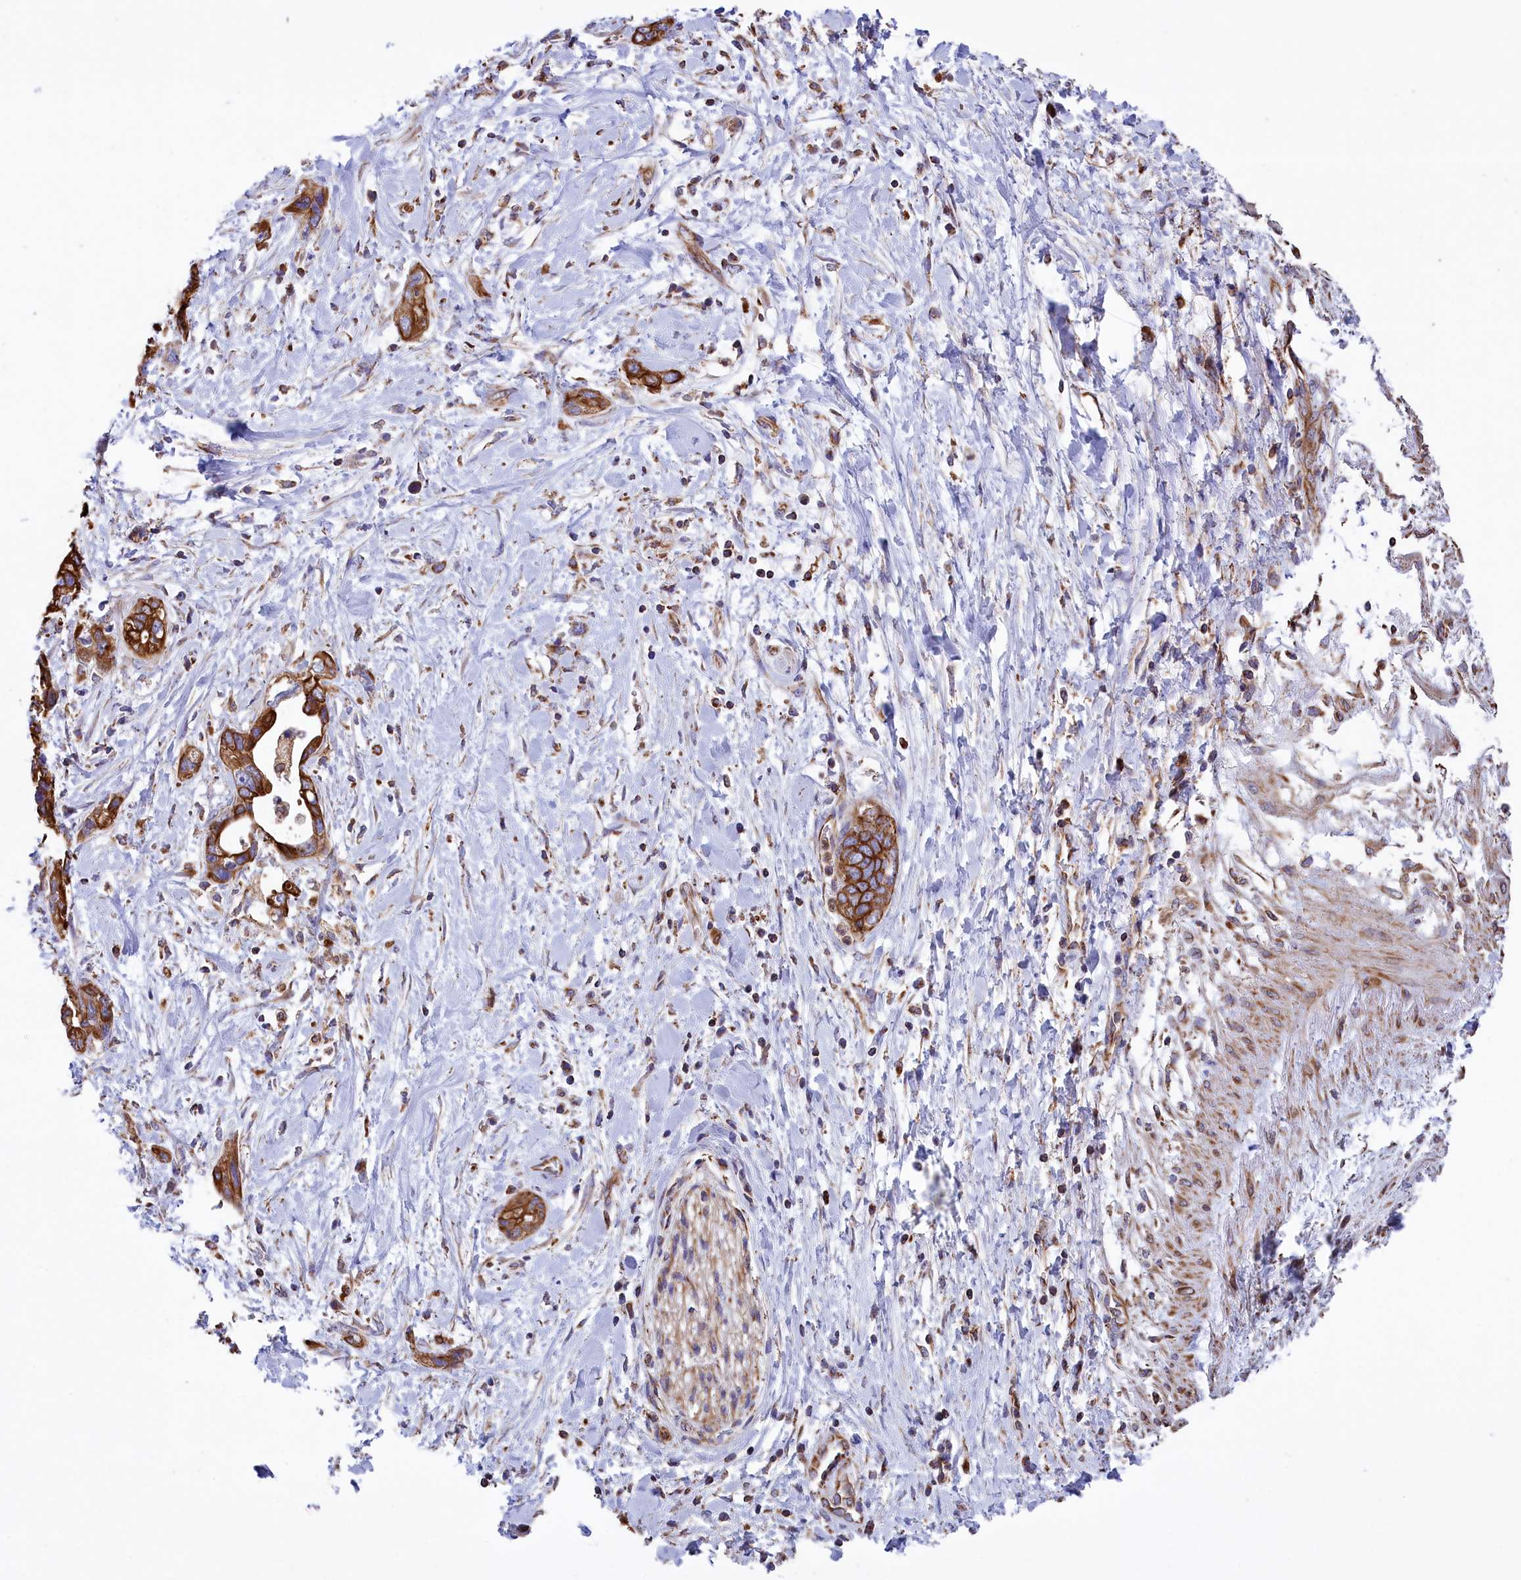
{"staining": {"intensity": "strong", "quantity": ">75%", "location": "cytoplasmic/membranous"}, "tissue": "pancreatic cancer", "cell_type": "Tumor cells", "image_type": "cancer", "snomed": [{"axis": "morphology", "description": "Normal tissue, NOS"}, {"axis": "morphology", "description": "Adenocarcinoma, NOS"}, {"axis": "topography", "description": "Pancreas"}, {"axis": "topography", "description": "Peripheral nerve tissue"}], "caption": "A high amount of strong cytoplasmic/membranous positivity is identified in about >75% of tumor cells in adenocarcinoma (pancreatic) tissue.", "gene": "GATB", "patient": {"sex": "male", "age": 59}}